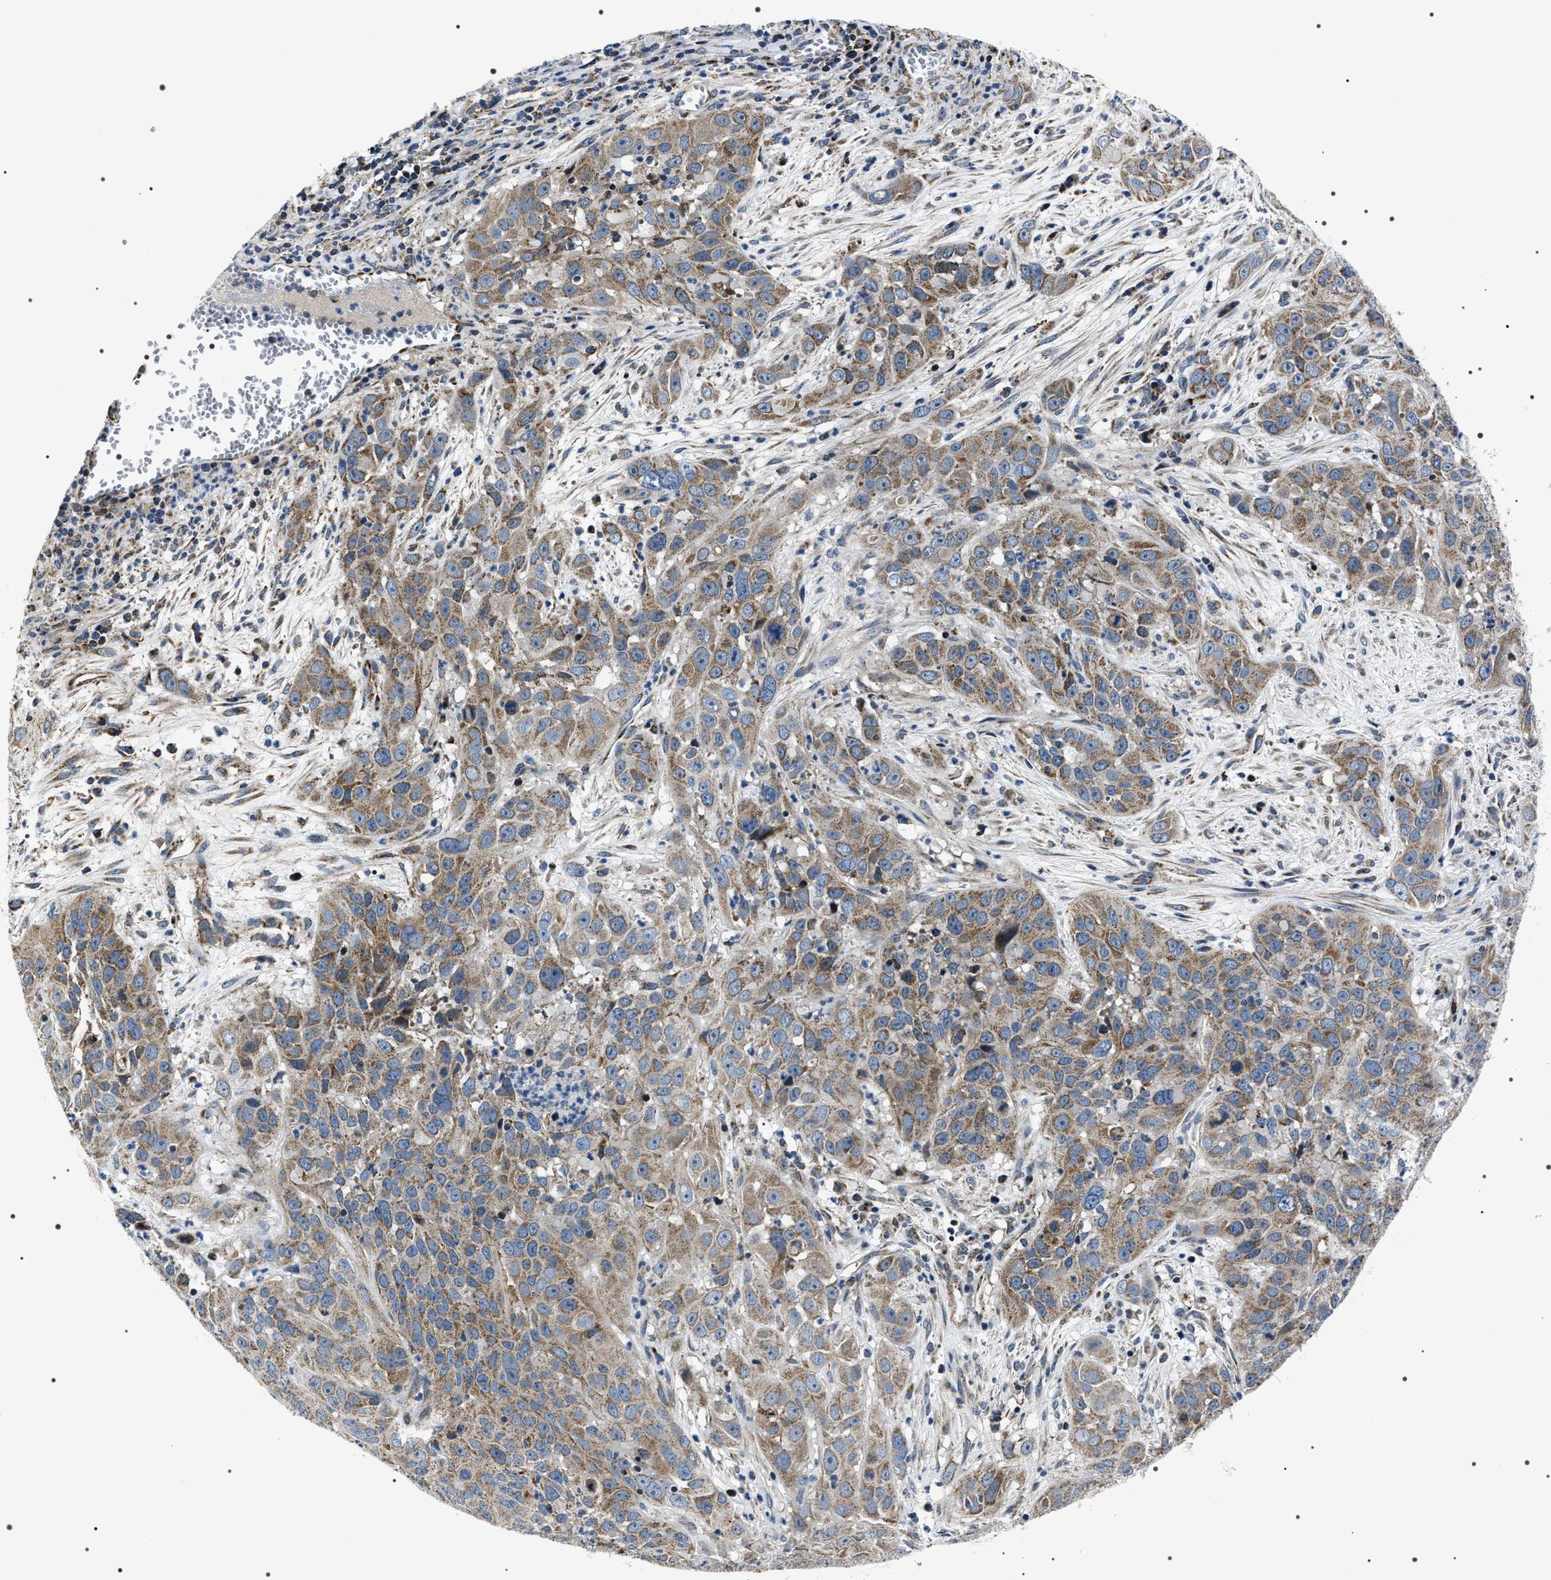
{"staining": {"intensity": "moderate", "quantity": ">75%", "location": "cytoplasmic/membranous"}, "tissue": "cervical cancer", "cell_type": "Tumor cells", "image_type": "cancer", "snomed": [{"axis": "morphology", "description": "Squamous cell carcinoma, NOS"}, {"axis": "topography", "description": "Cervix"}], "caption": "Brown immunohistochemical staining in cervical cancer (squamous cell carcinoma) demonstrates moderate cytoplasmic/membranous staining in about >75% of tumor cells.", "gene": "NTMT1", "patient": {"sex": "female", "age": 32}}